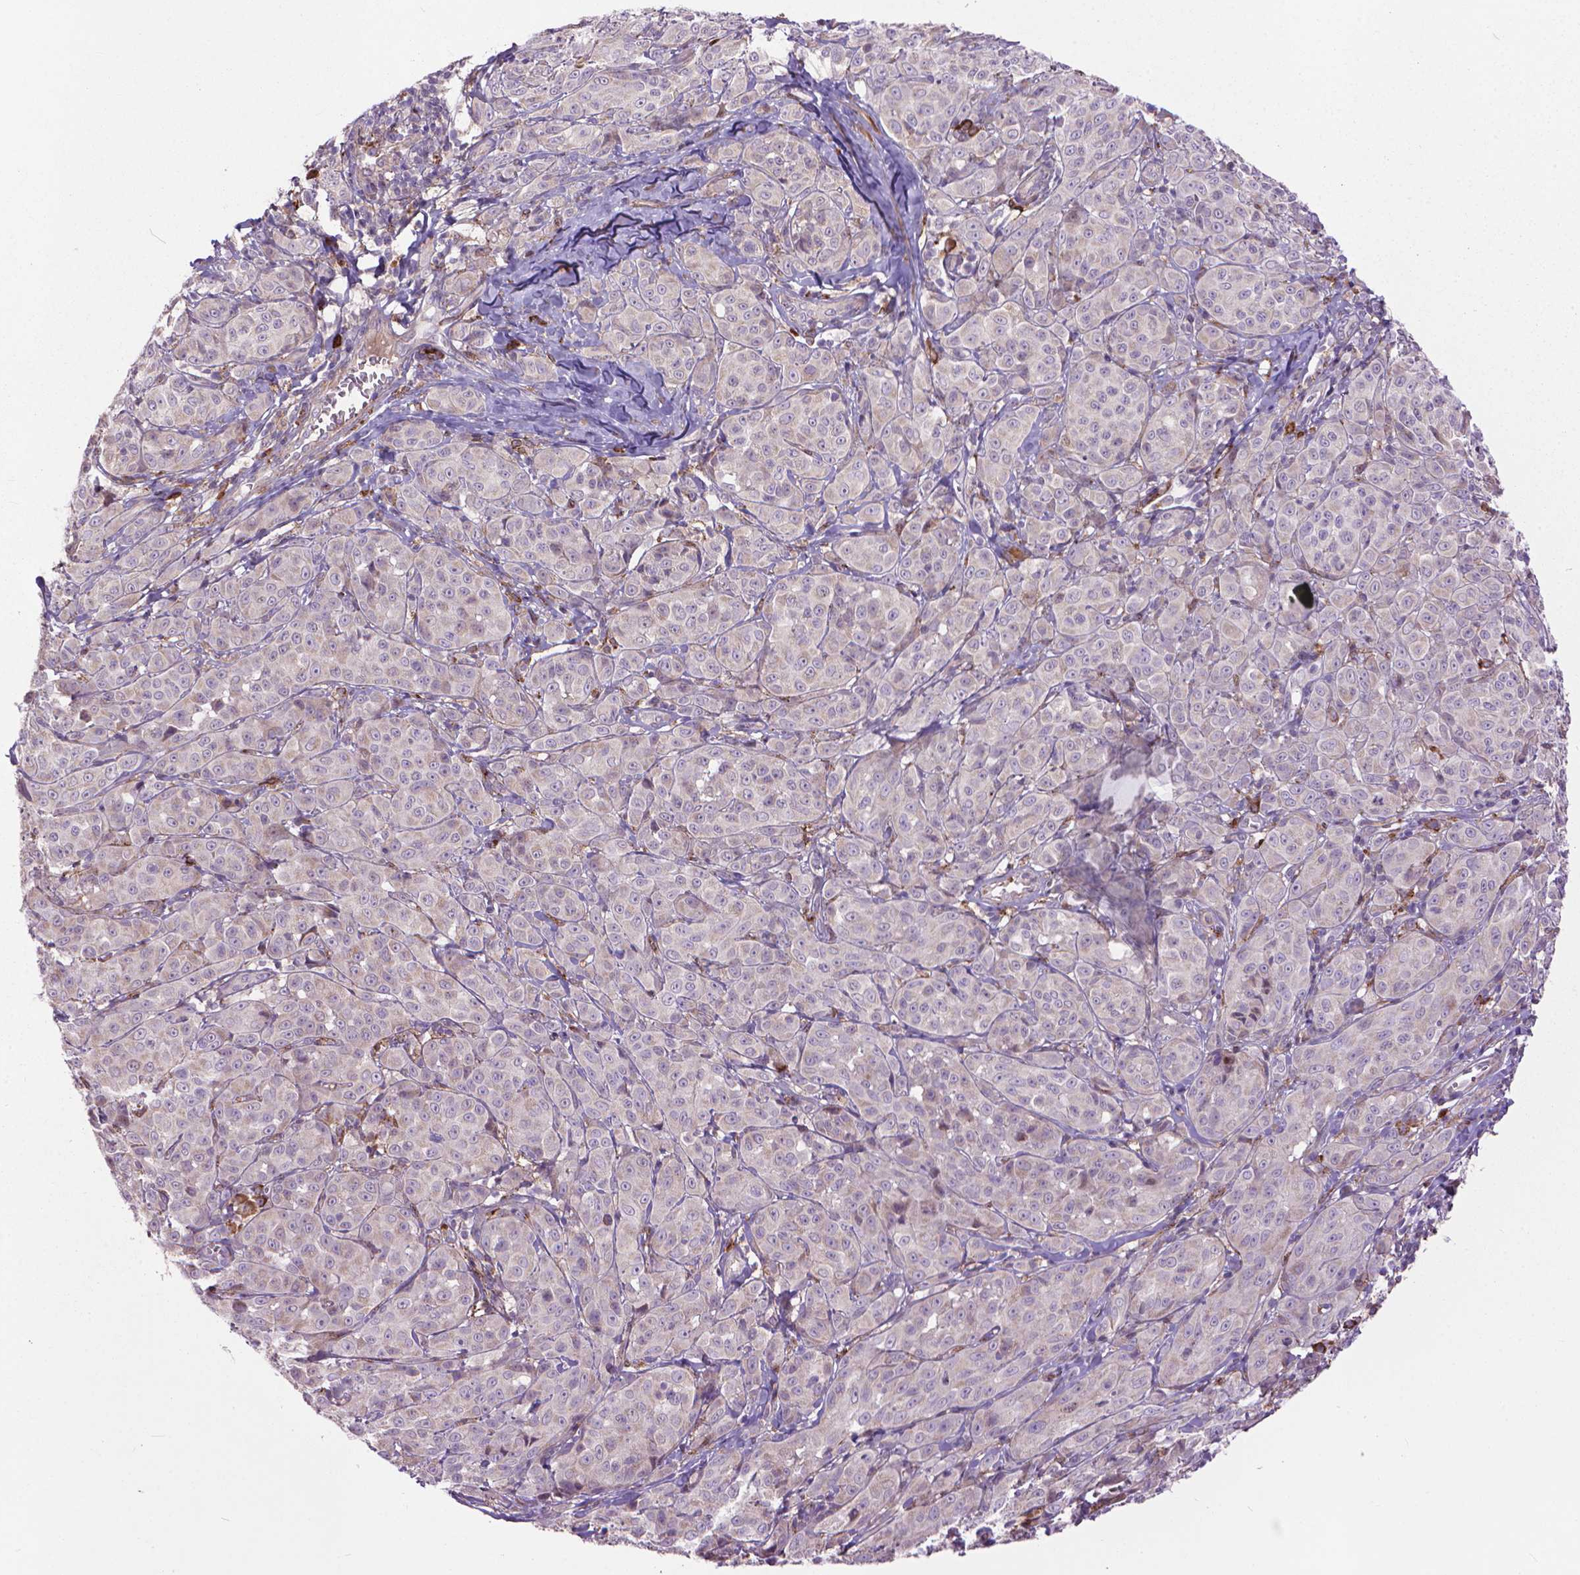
{"staining": {"intensity": "negative", "quantity": "none", "location": "none"}, "tissue": "melanoma", "cell_type": "Tumor cells", "image_type": "cancer", "snomed": [{"axis": "morphology", "description": "Malignant melanoma, NOS"}, {"axis": "topography", "description": "Skin"}], "caption": "Micrograph shows no protein staining in tumor cells of malignant melanoma tissue.", "gene": "MYH14", "patient": {"sex": "male", "age": 89}}